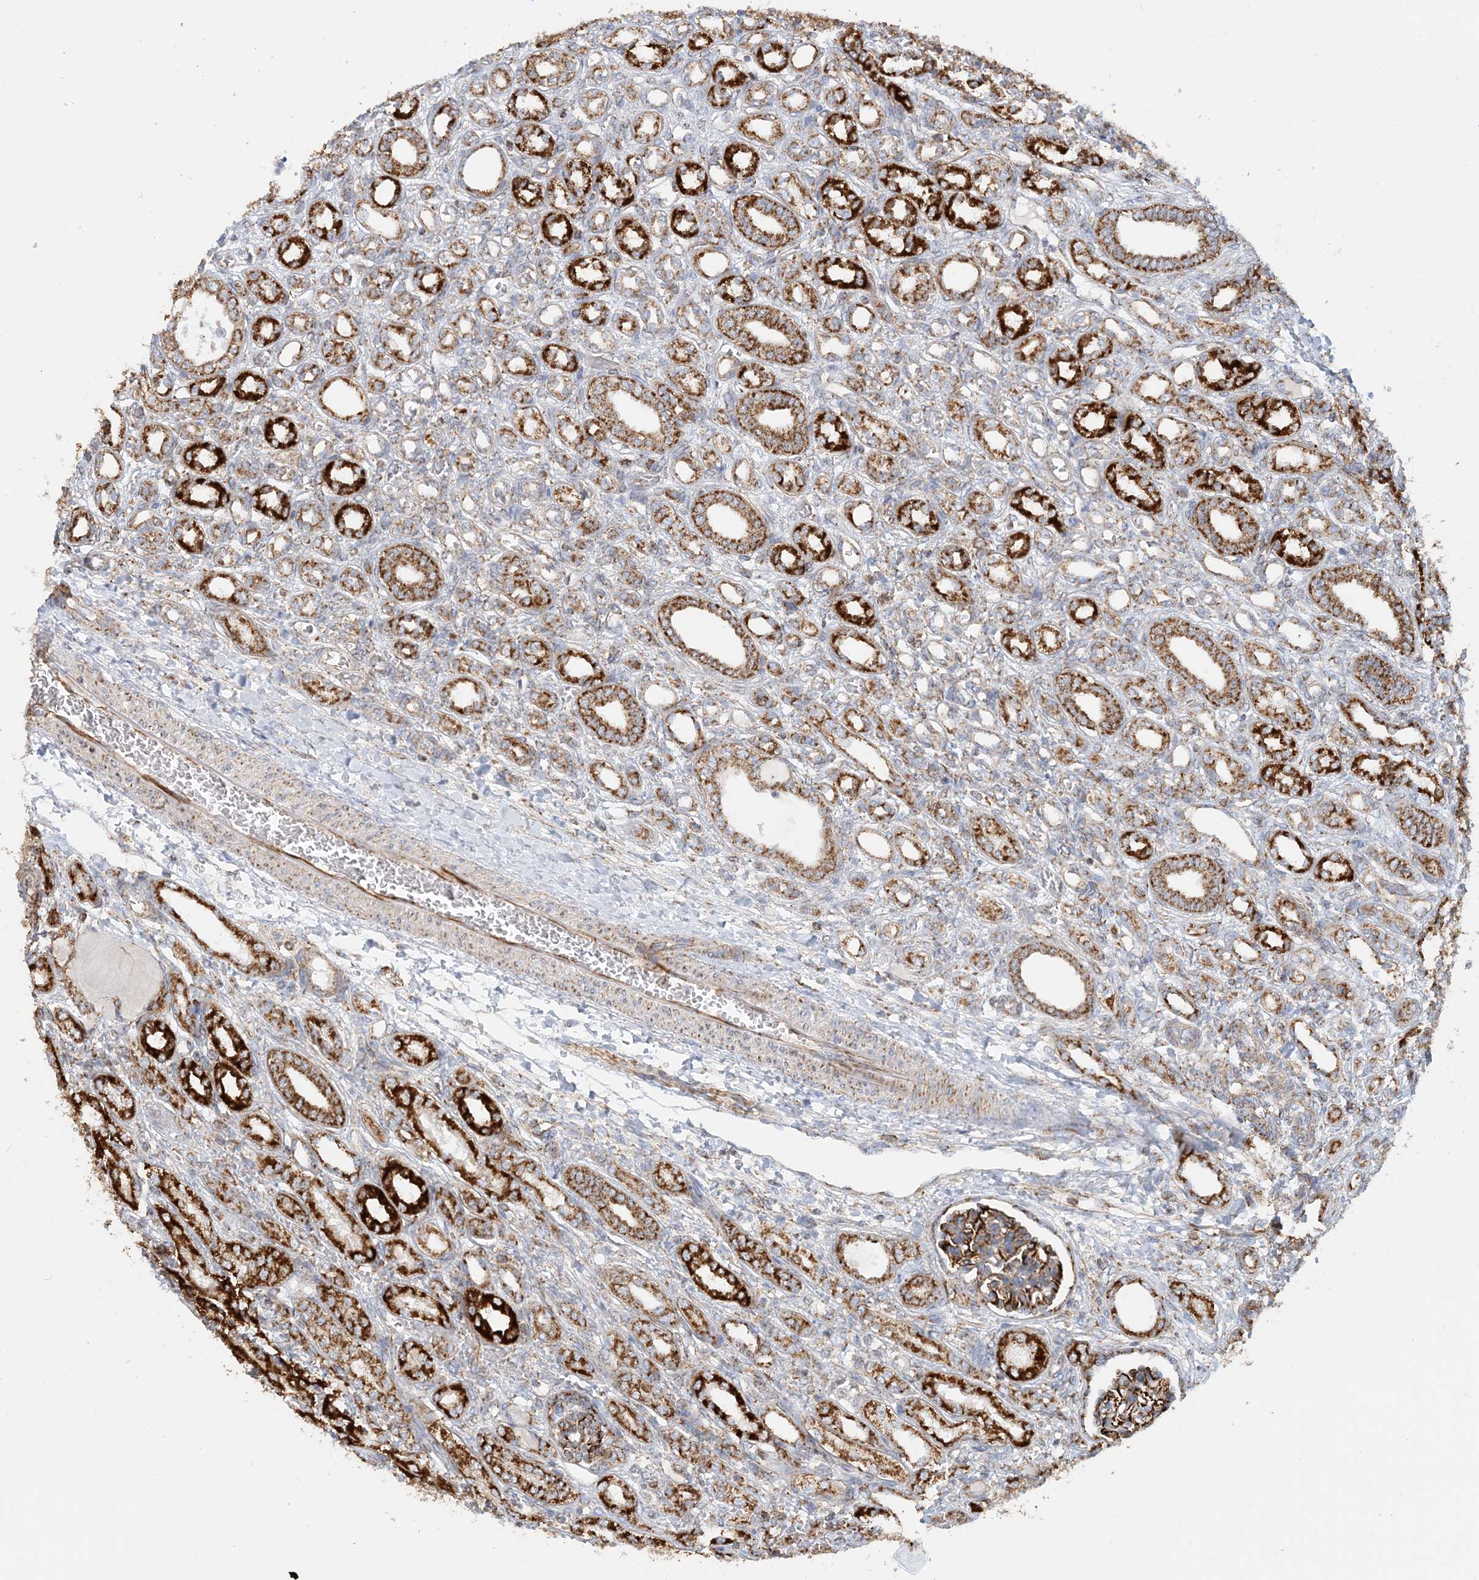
{"staining": {"intensity": "strong", "quantity": "25%-75%", "location": "cytoplasmic/membranous"}, "tissue": "kidney", "cell_type": "Cells in glomeruli", "image_type": "normal", "snomed": [{"axis": "morphology", "description": "Normal tissue, NOS"}, {"axis": "morphology", "description": "Neoplasm, malignant, NOS"}, {"axis": "topography", "description": "Kidney"}], "caption": "Immunohistochemical staining of normal human kidney reveals strong cytoplasmic/membranous protein positivity in approximately 25%-75% of cells in glomeruli.", "gene": "COA3", "patient": {"sex": "female", "age": 1}}